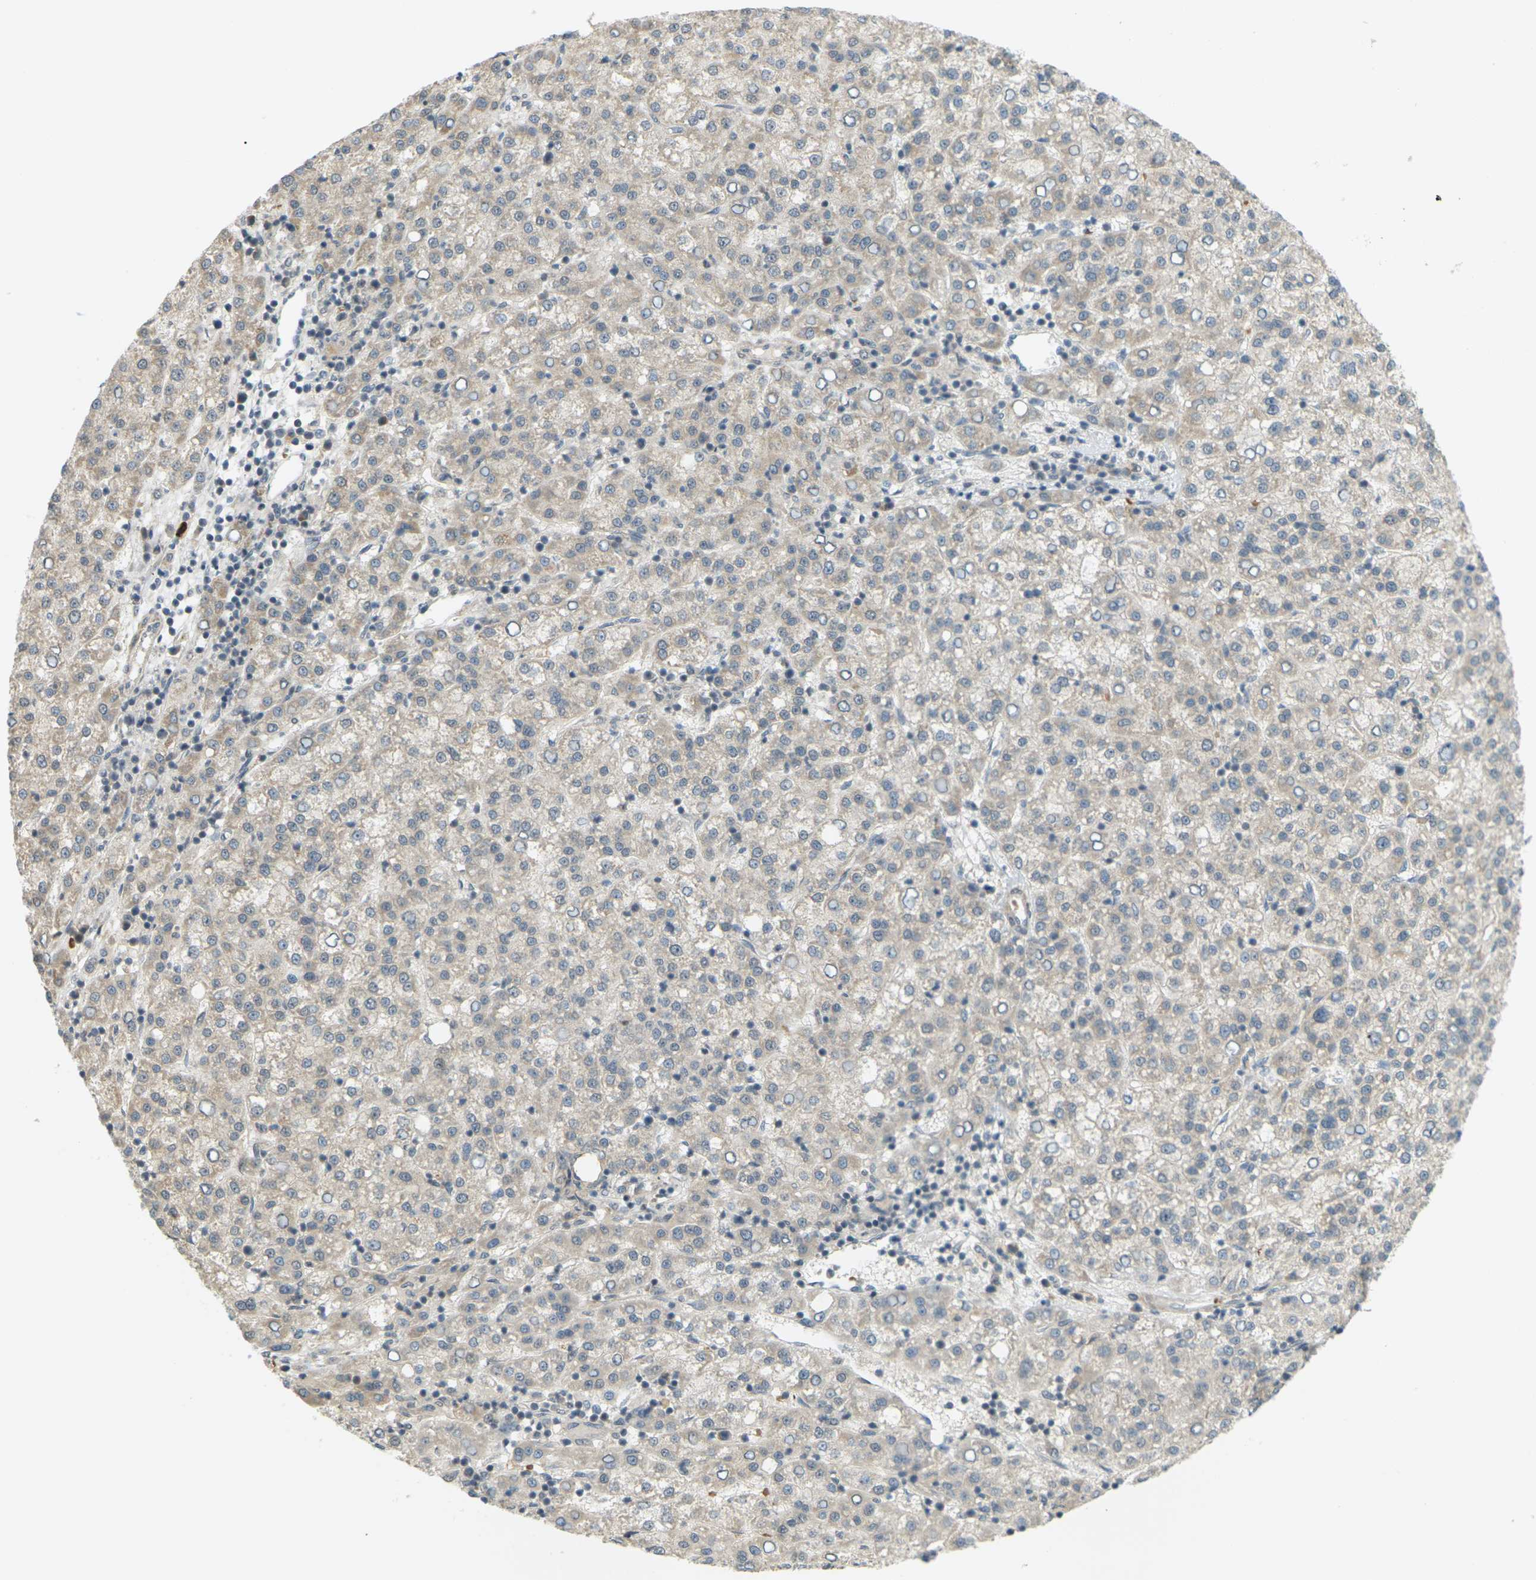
{"staining": {"intensity": "weak", "quantity": ">75%", "location": "cytoplasmic/membranous"}, "tissue": "liver cancer", "cell_type": "Tumor cells", "image_type": "cancer", "snomed": [{"axis": "morphology", "description": "Carcinoma, Hepatocellular, NOS"}, {"axis": "topography", "description": "Liver"}], "caption": "IHC image of neoplastic tissue: liver hepatocellular carcinoma stained using immunohistochemistry (IHC) exhibits low levels of weak protein expression localized specifically in the cytoplasmic/membranous of tumor cells, appearing as a cytoplasmic/membranous brown color.", "gene": "SOCS6", "patient": {"sex": "female", "age": 58}}